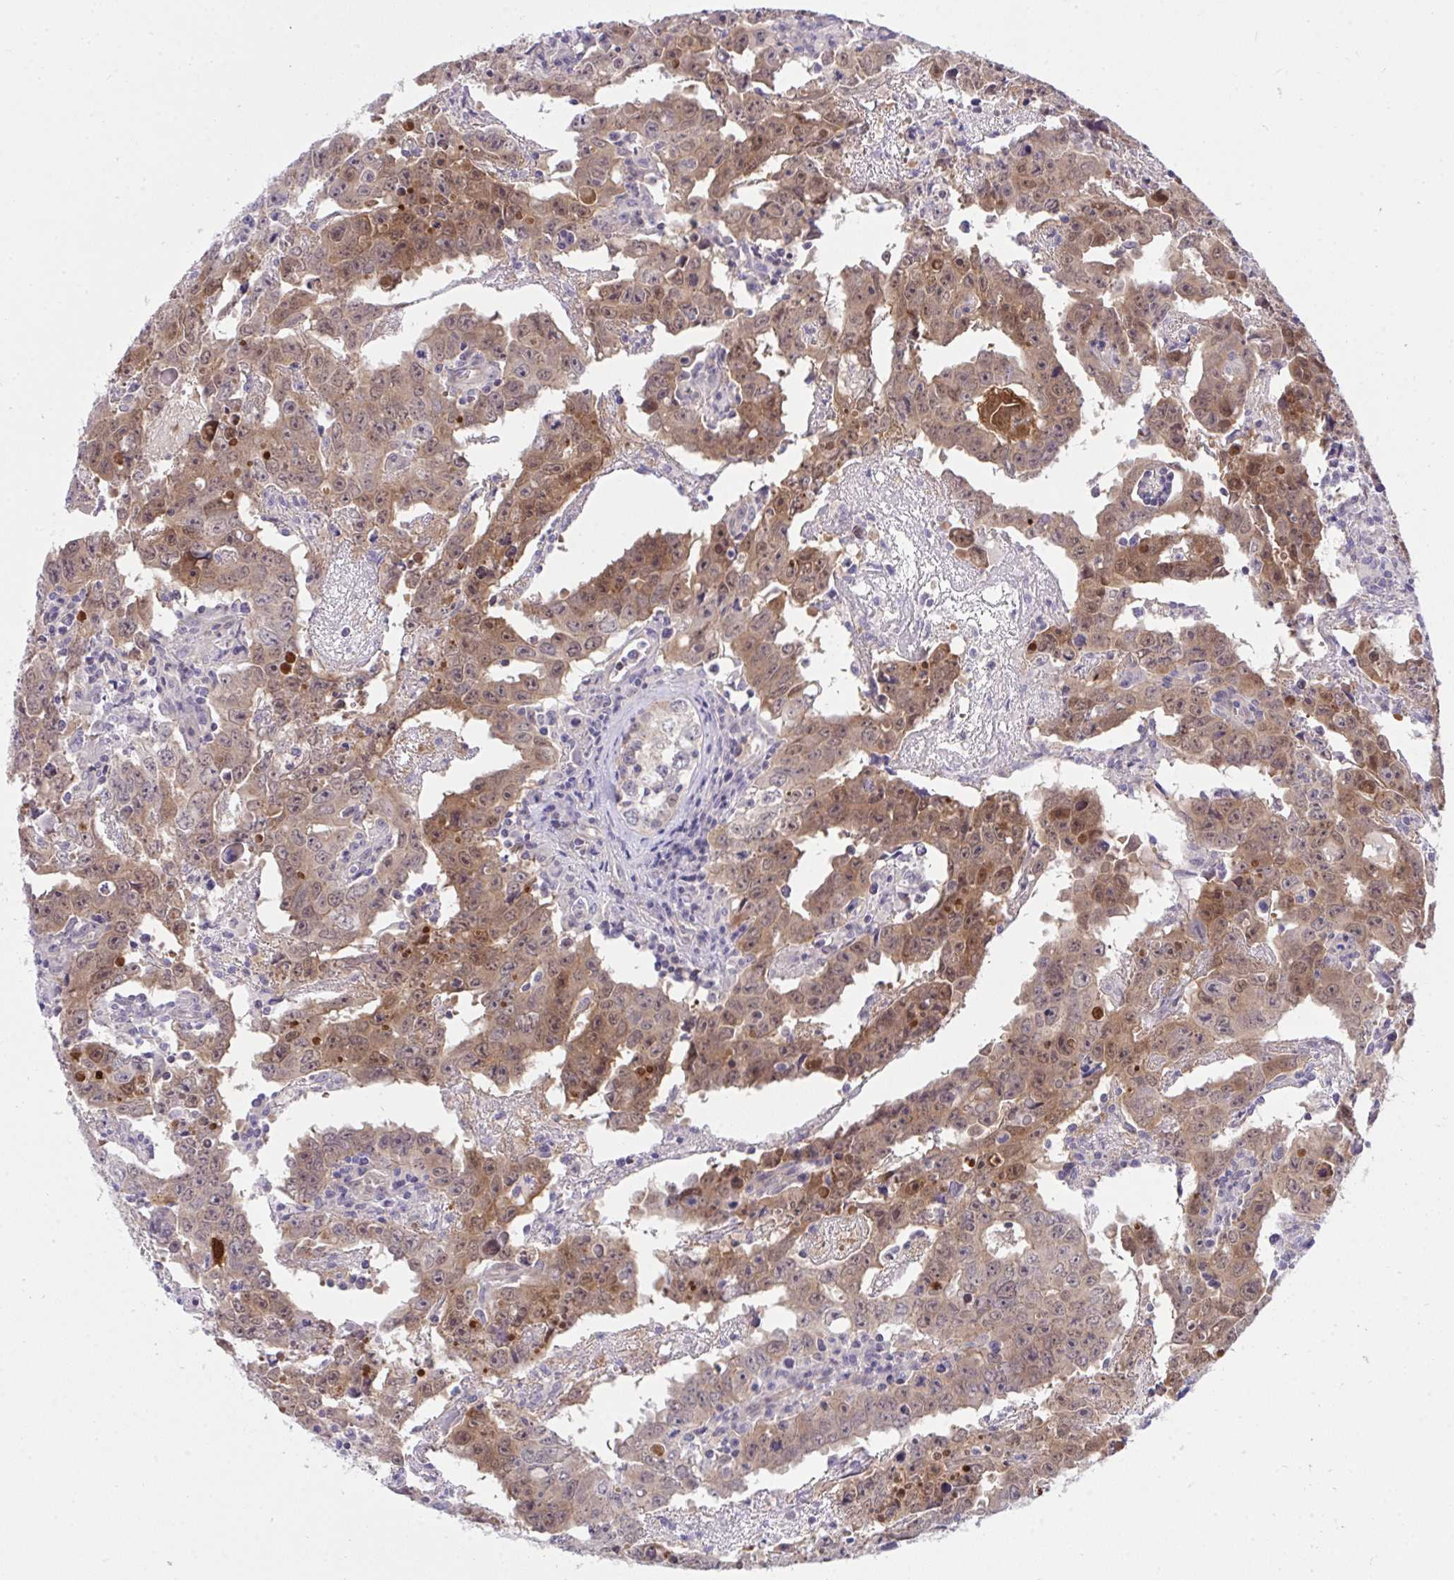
{"staining": {"intensity": "moderate", "quantity": "25%-75%", "location": "cytoplasmic/membranous"}, "tissue": "testis cancer", "cell_type": "Tumor cells", "image_type": "cancer", "snomed": [{"axis": "morphology", "description": "Carcinoma, Embryonal, NOS"}, {"axis": "topography", "description": "Testis"}], "caption": "High-magnification brightfield microscopy of embryonal carcinoma (testis) stained with DAB (brown) and counterstained with hematoxylin (blue). tumor cells exhibit moderate cytoplasmic/membranous positivity is appreciated in approximately25%-75% of cells. (DAB IHC, brown staining for protein, blue staining for nuclei).", "gene": "HOXD12", "patient": {"sex": "male", "age": 22}}